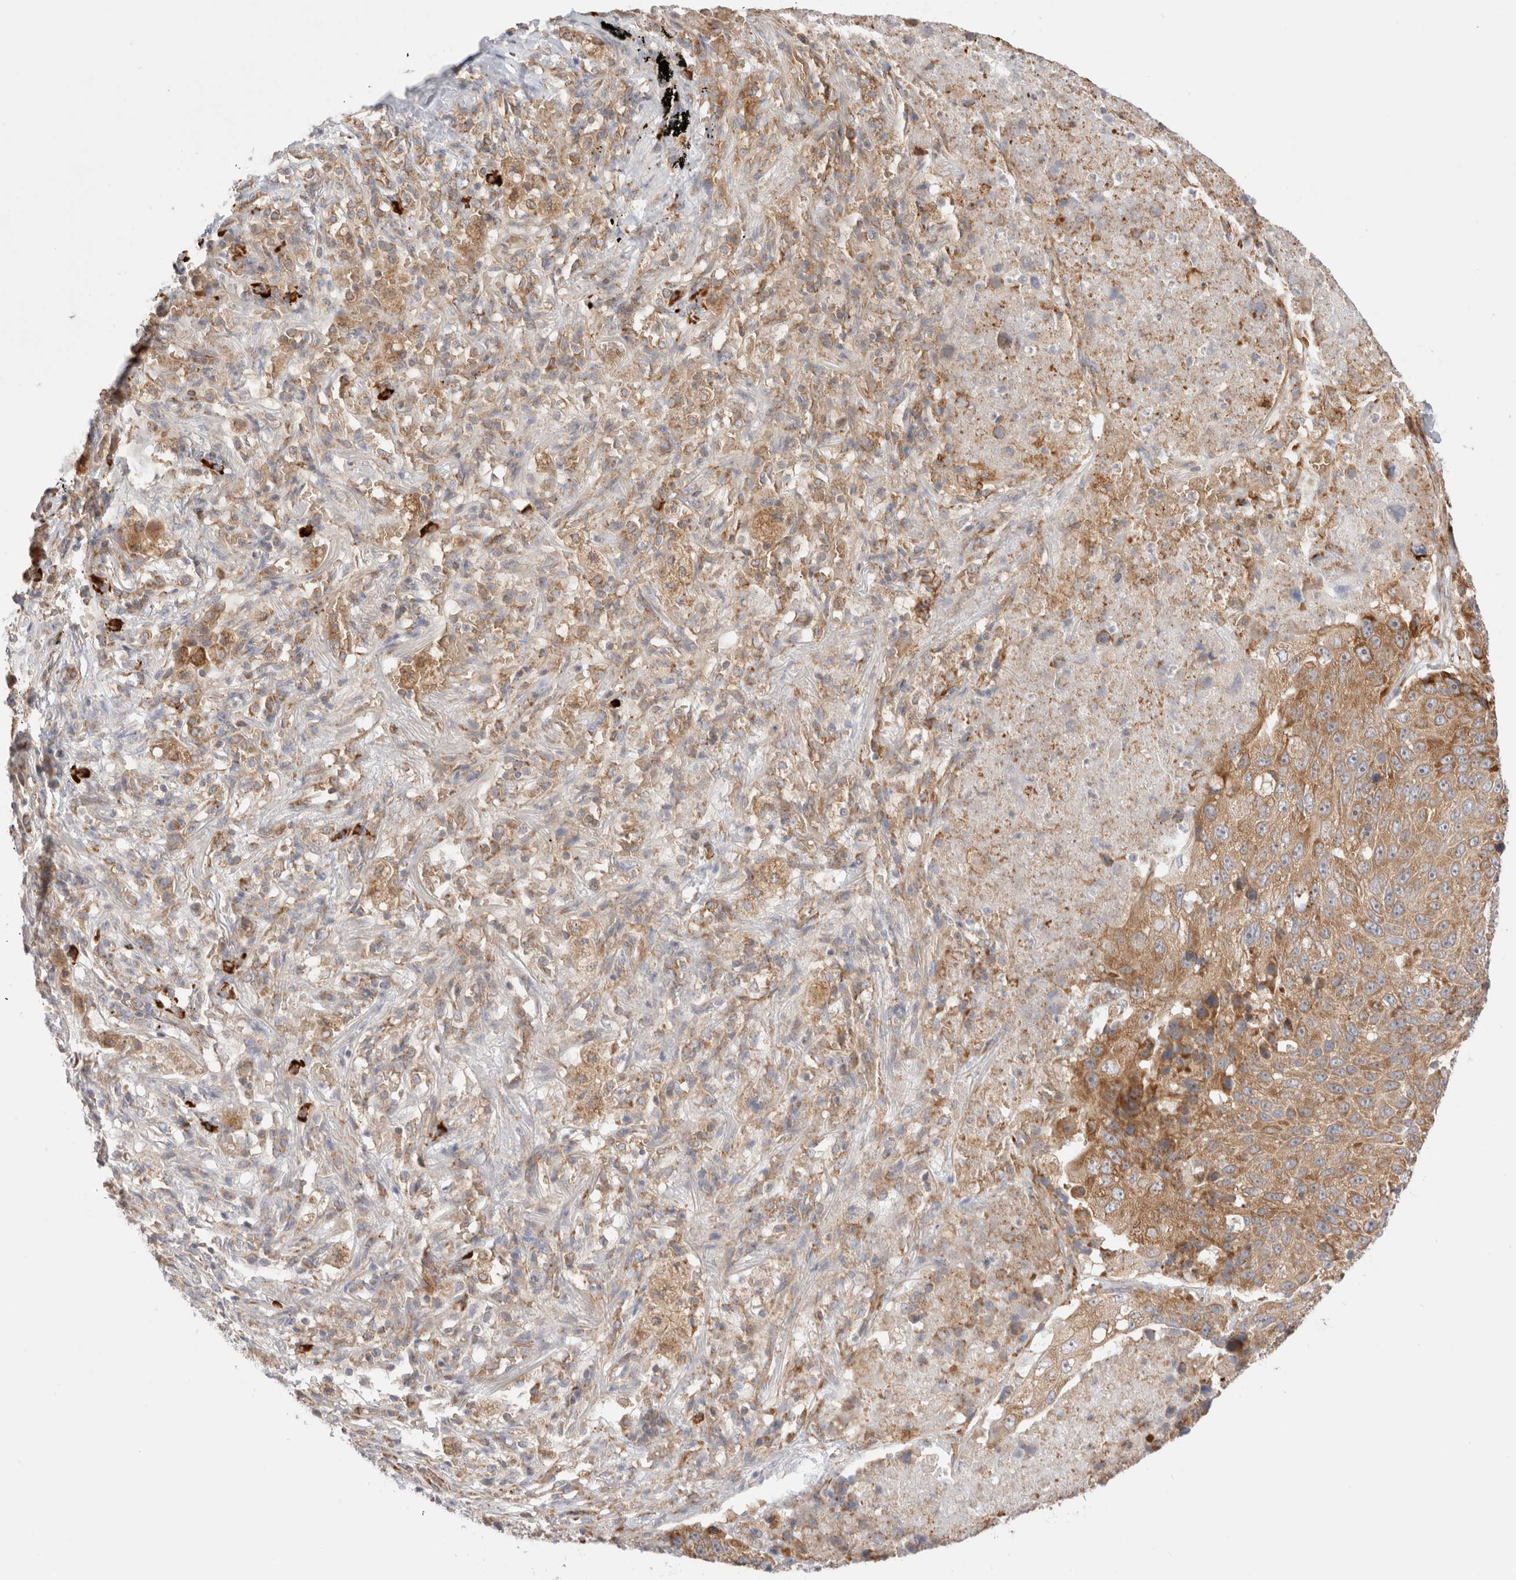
{"staining": {"intensity": "moderate", "quantity": ">75%", "location": "cytoplasmic/membranous"}, "tissue": "lung cancer", "cell_type": "Tumor cells", "image_type": "cancer", "snomed": [{"axis": "morphology", "description": "Squamous cell carcinoma, NOS"}, {"axis": "topography", "description": "Lung"}], "caption": "The image exhibits staining of lung squamous cell carcinoma, revealing moderate cytoplasmic/membranous protein positivity (brown color) within tumor cells. Nuclei are stained in blue.", "gene": "UTS2B", "patient": {"sex": "male", "age": 61}}